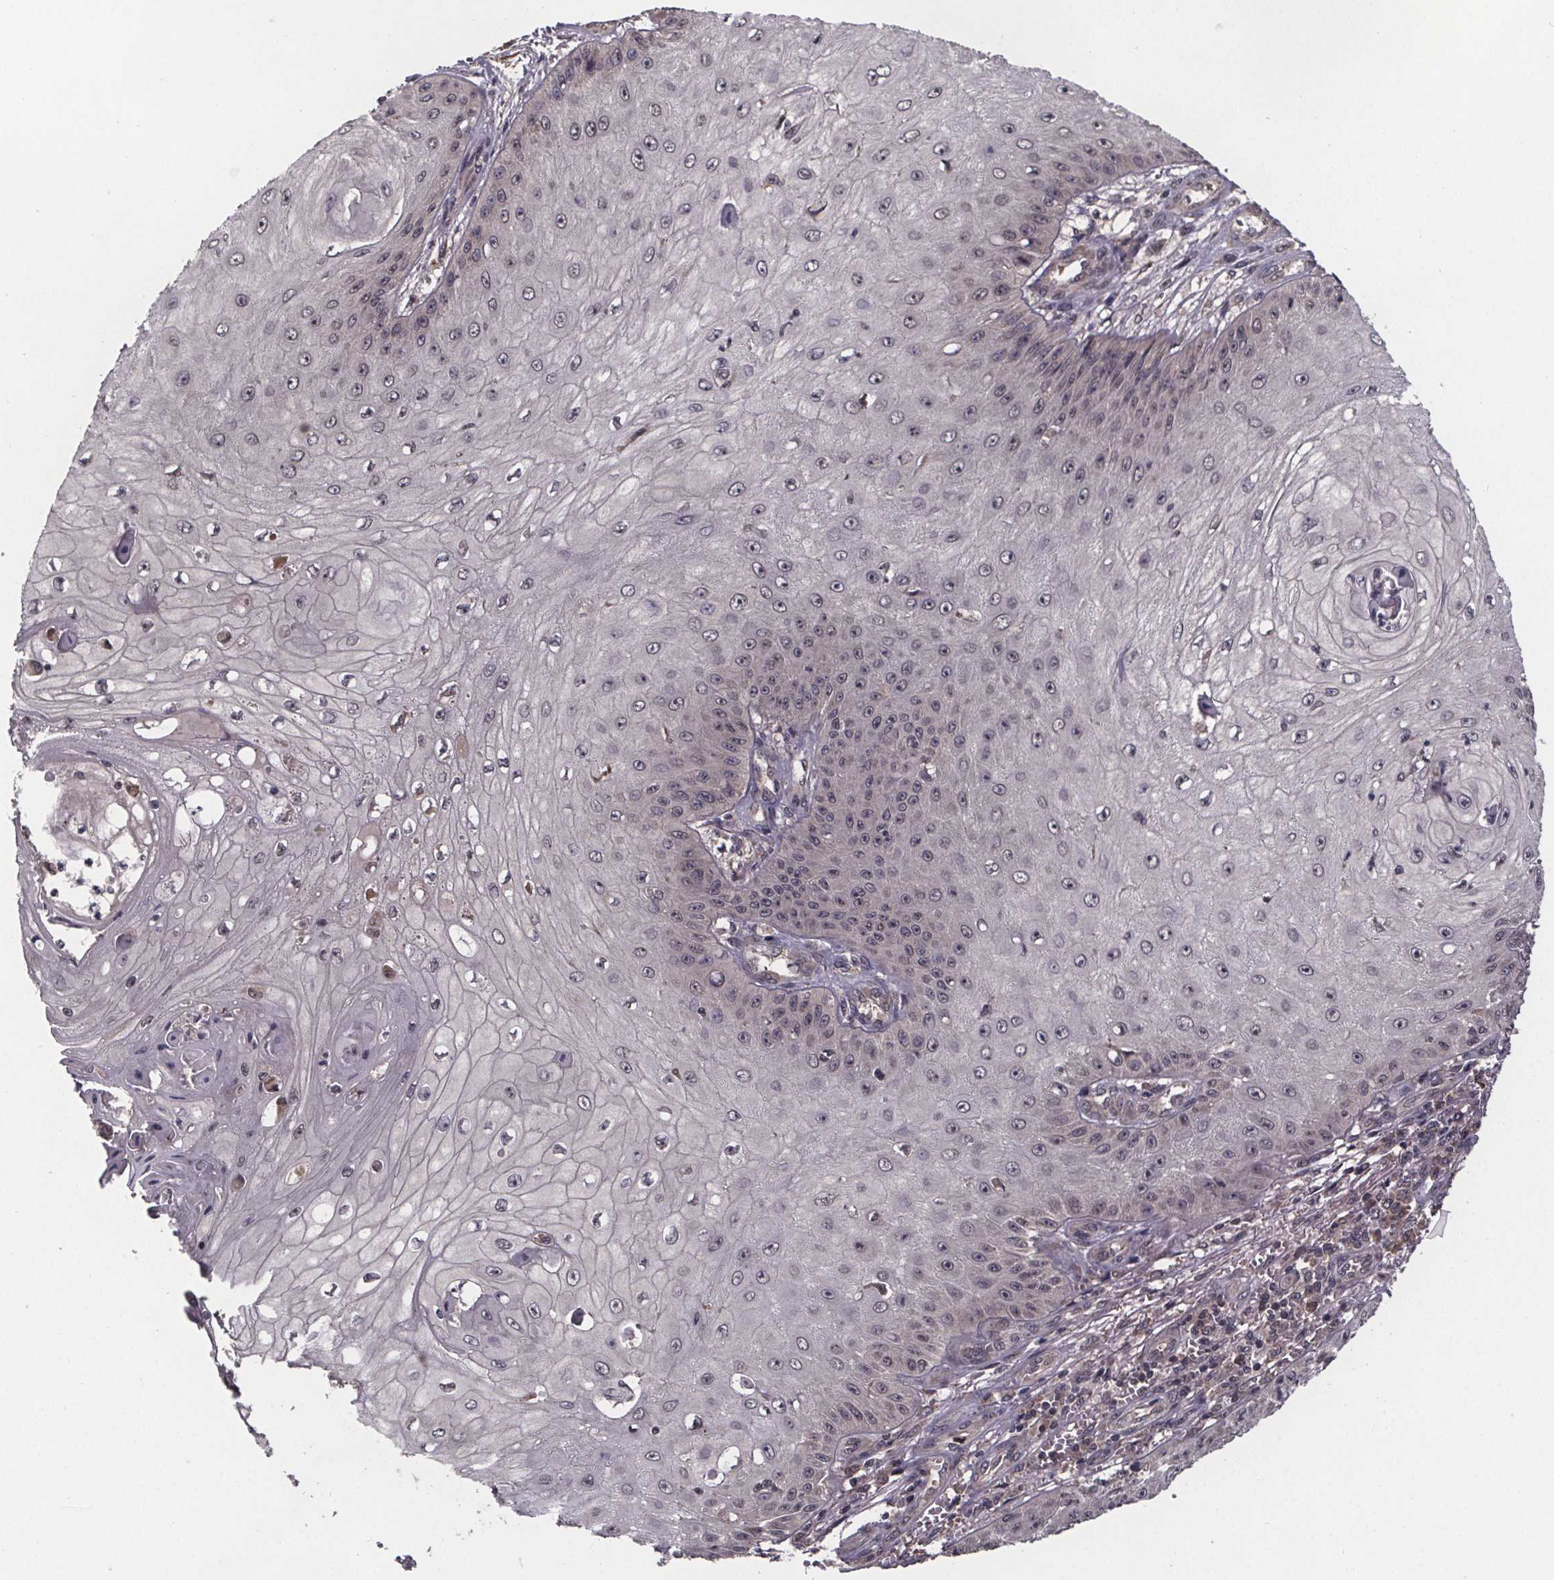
{"staining": {"intensity": "weak", "quantity": "25%-75%", "location": "cytoplasmic/membranous,nuclear"}, "tissue": "skin cancer", "cell_type": "Tumor cells", "image_type": "cancer", "snomed": [{"axis": "morphology", "description": "Squamous cell carcinoma, NOS"}, {"axis": "topography", "description": "Skin"}], "caption": "Protein staining by immunohistochemistry shows weak cytoplasmic/membranous and nuclear positivity in about 25%-75% of tumor cells in squamous cell carcinoma (skin).", "gene": "SAT1", "patient": {"sex": "male", "age": 70}}